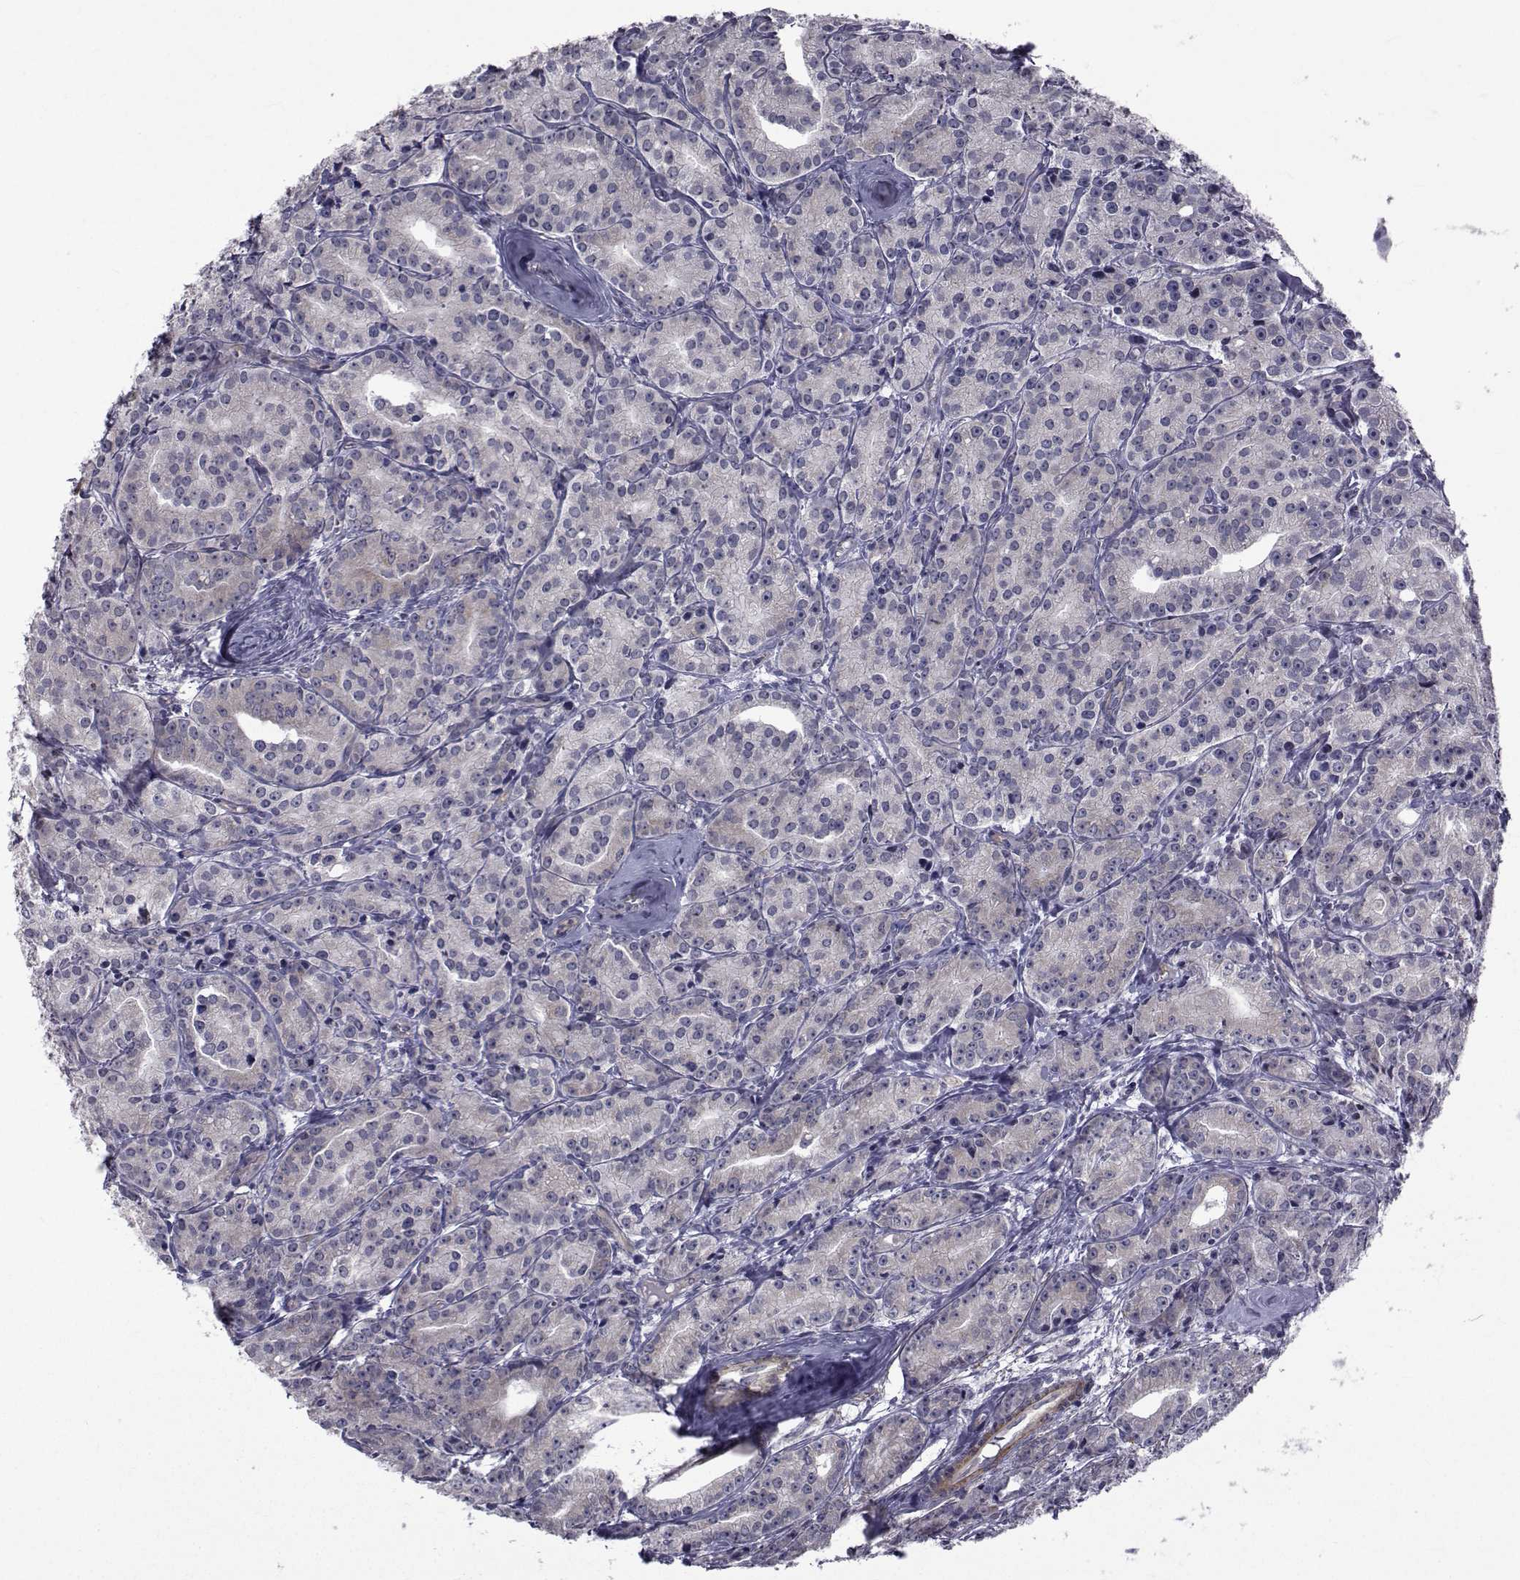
{"staining": {"intensity": "weak", "quantity": "<25%", "location": "cytoplasmic/membranous"}, "tissue": "prostate cancer", "cell_type": "Tumor cells", "image_type": "cancer", "snomed": [{"axis": "morphology", "description": "Adenocarcinoma, Medium grade"}, {"axis": "topography", "description": "Prostate"}], "caption": "The image shows no significant expression in tumor cells of prostate cancer. The staining is performed using DAB (3,3'-diaminobenzidine) brown chromogen with nuclei counter-stained in using hematoxylin.", "gene": "CFAP74", "patient": {"sex": "male", "age": 74}}